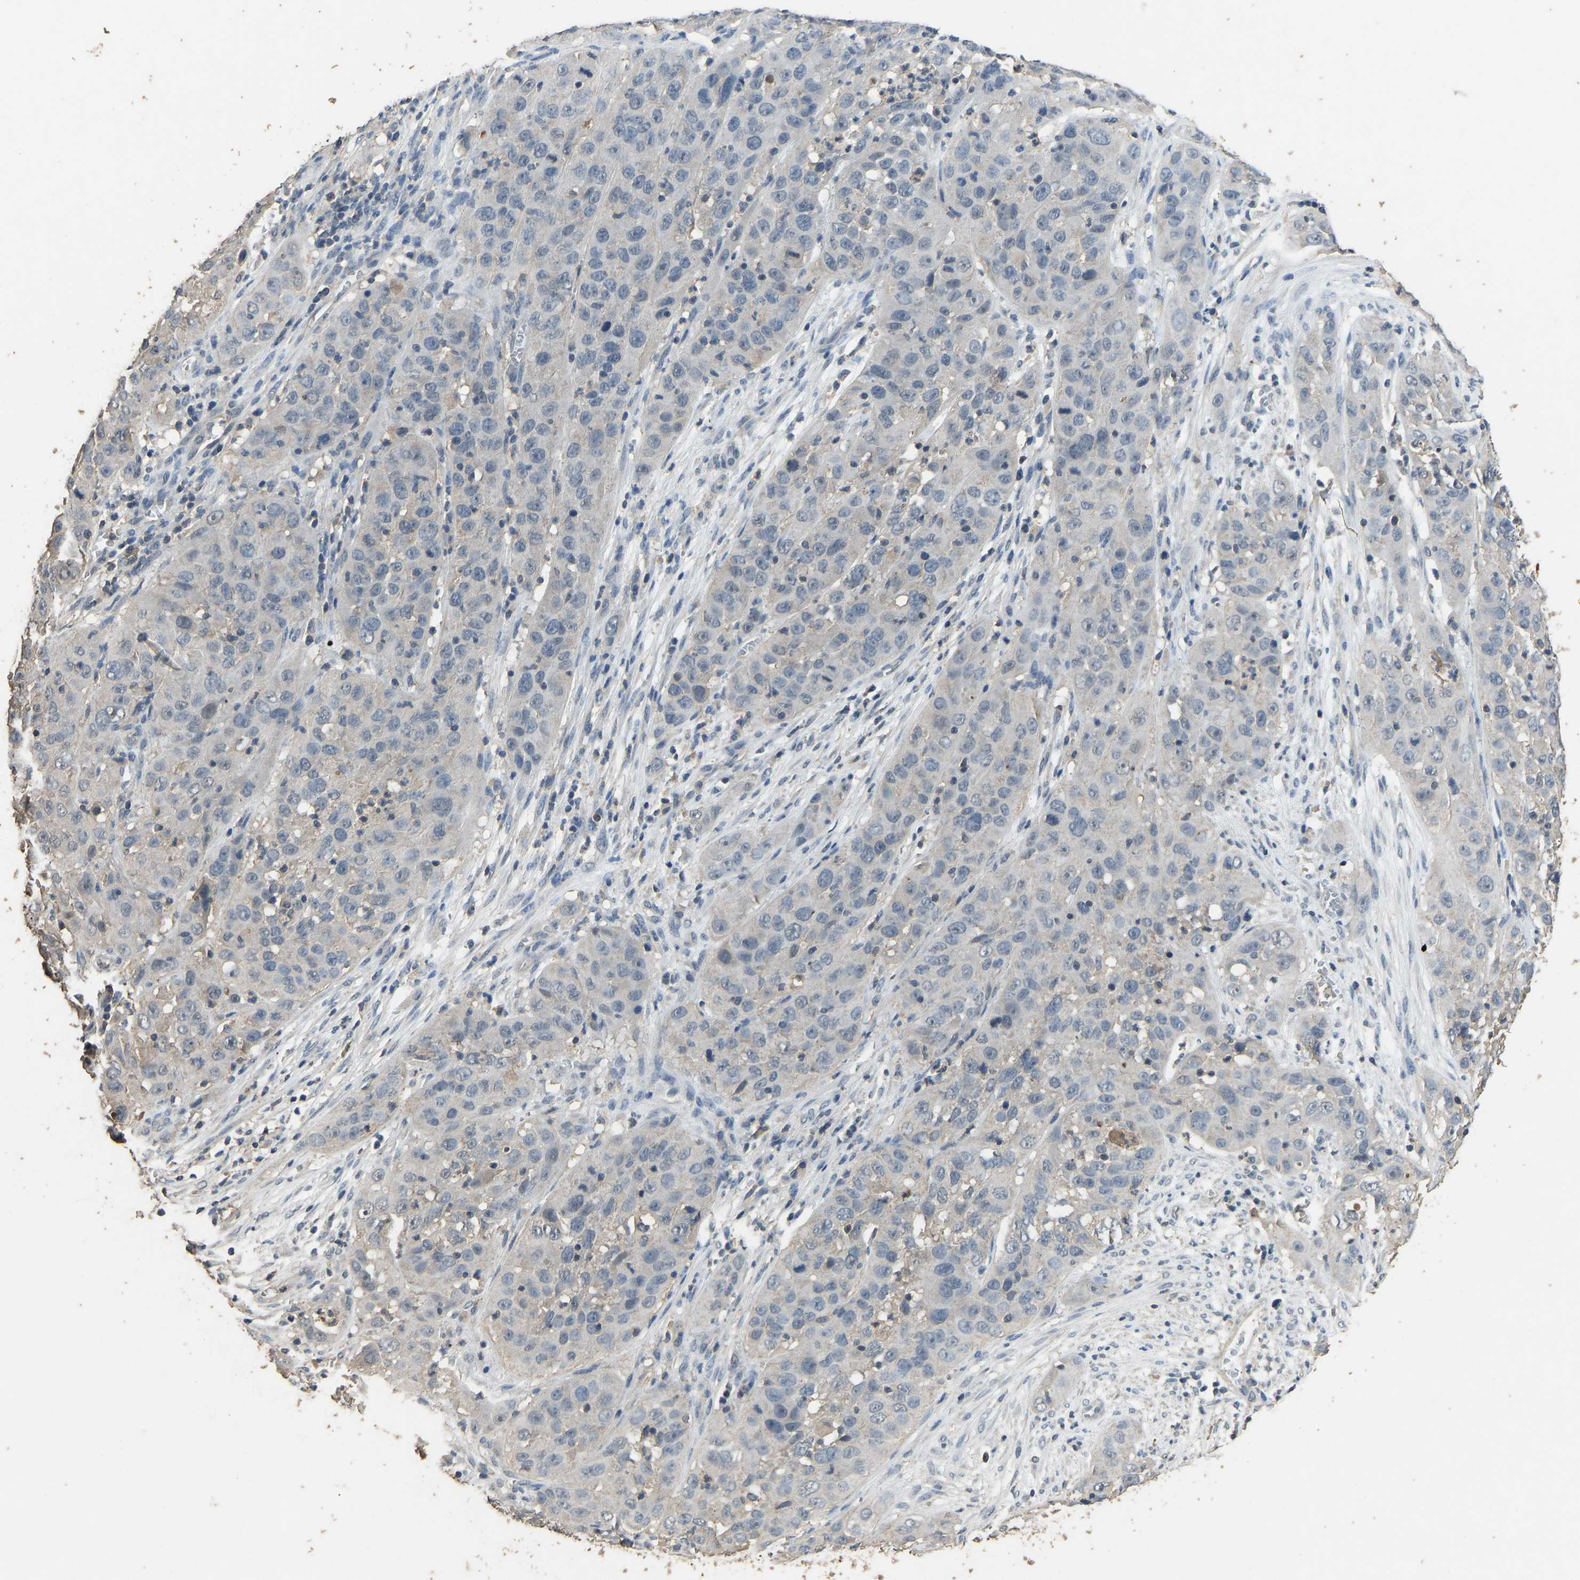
{"staining": {"intensity": "negative", "quantity": "none", "location": "none"}, "tissue": "cervical cancer", "cell_type": "Tumor cells", "image_type": "cancer", "snomed": [{"axis": "morphology", "description": "Squamous cell carcinoma, NOS"}, {"axis": "topography", "description": "Cervix"}], "caption": "A photomicrograph of cervical squamous cell carcinoma stained for a protein reveals no brown staining in tumor cells.", "gene": "CIDEC", "patient": {"sex": "female", "age": 32}}